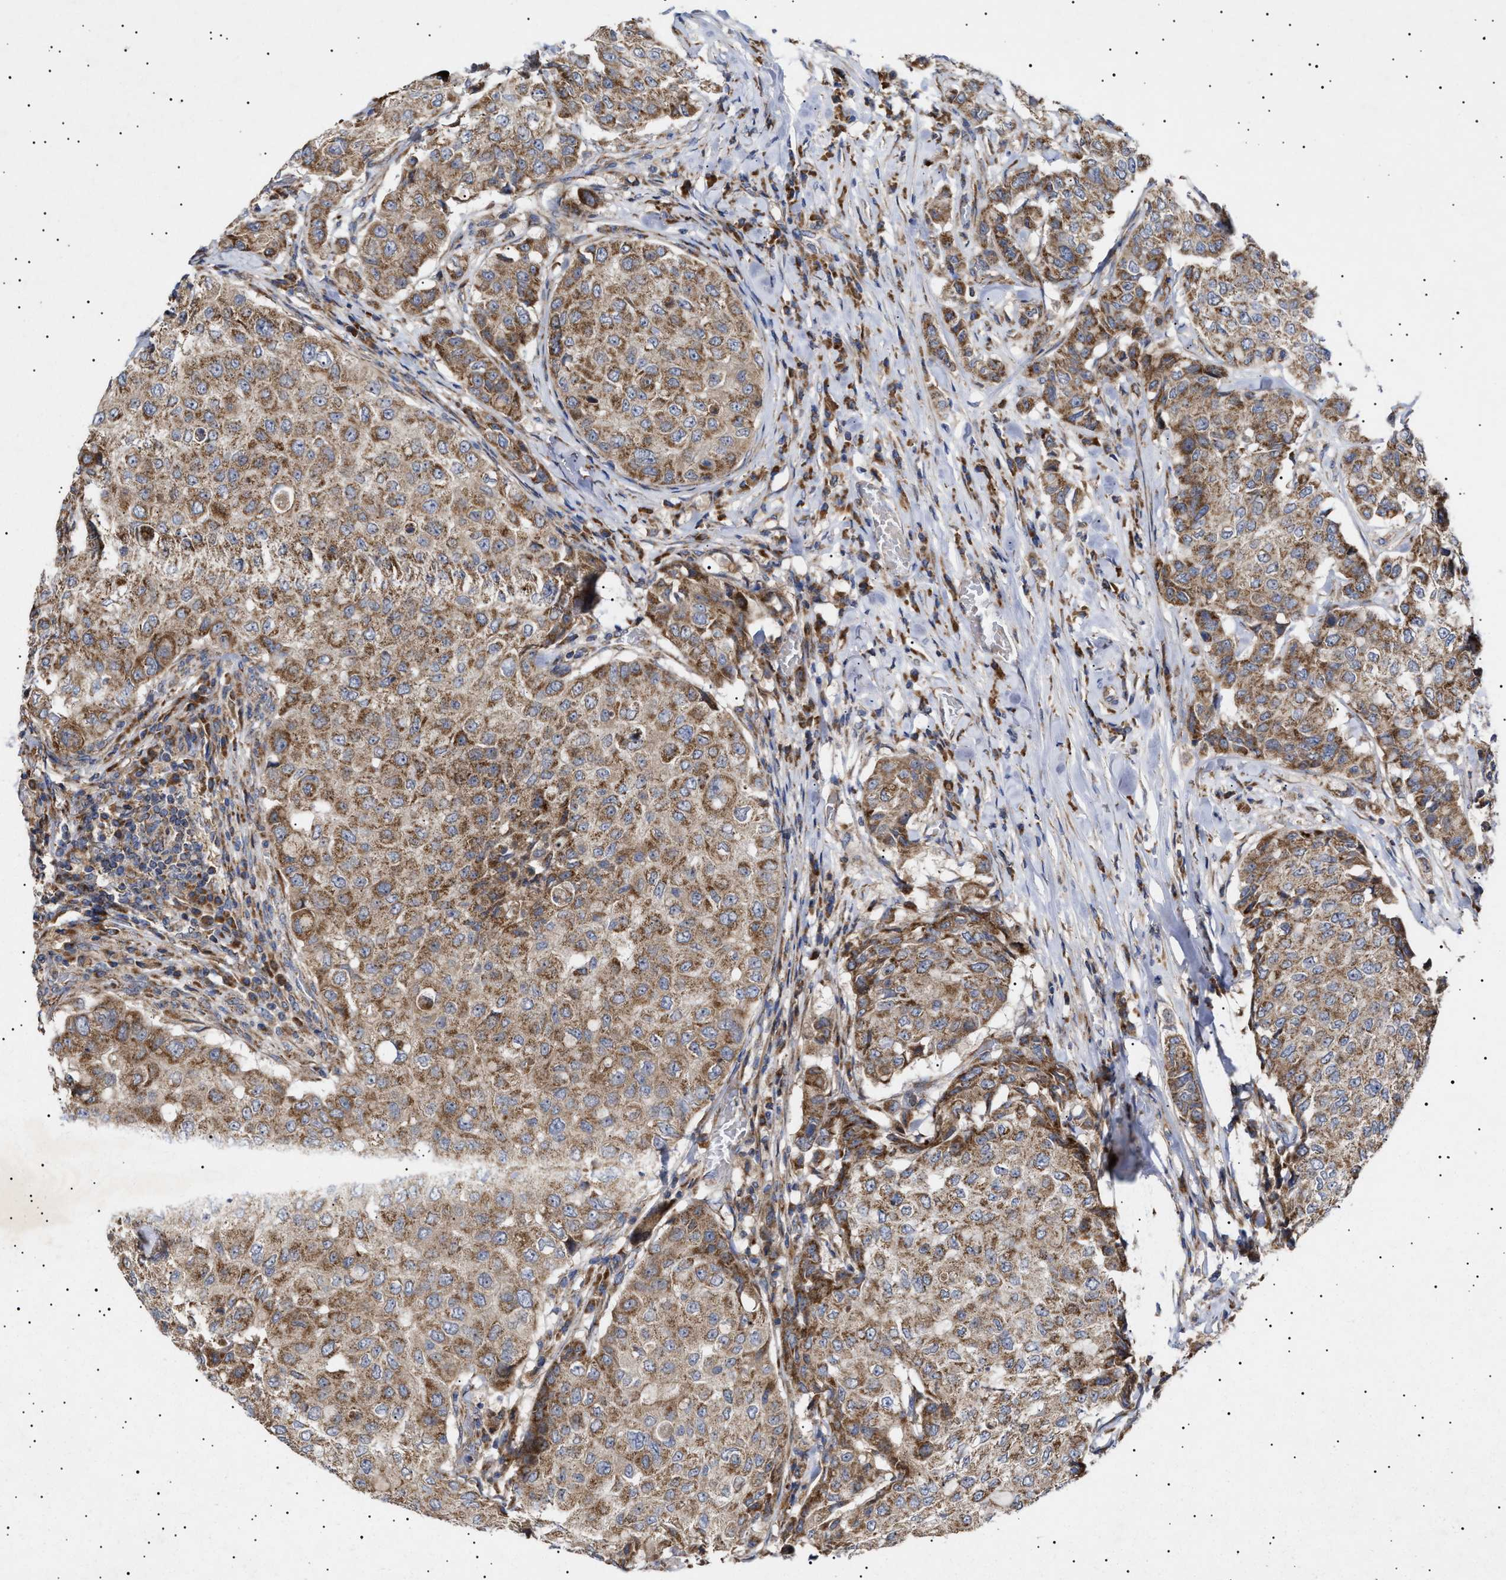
{"staining": {"intensity": "moderate", "quantity": ">75%", "location": "cytoplasmic/membranous"}, "tissue": "breast cancer", "cell_type": "Tumor cells", "image_type": "cancer", "snomed": [{"axis": "morphology", "description": "Duct carcinoma"}, {"axis": "topography", "description": "Breast"}], "caption": "Intraductal carcinoma (breast) stained with a protein marker displays moderate staining in tumor cells.", "gene": "MRPL10", "patient": {"sex": "female", "age": 27}}